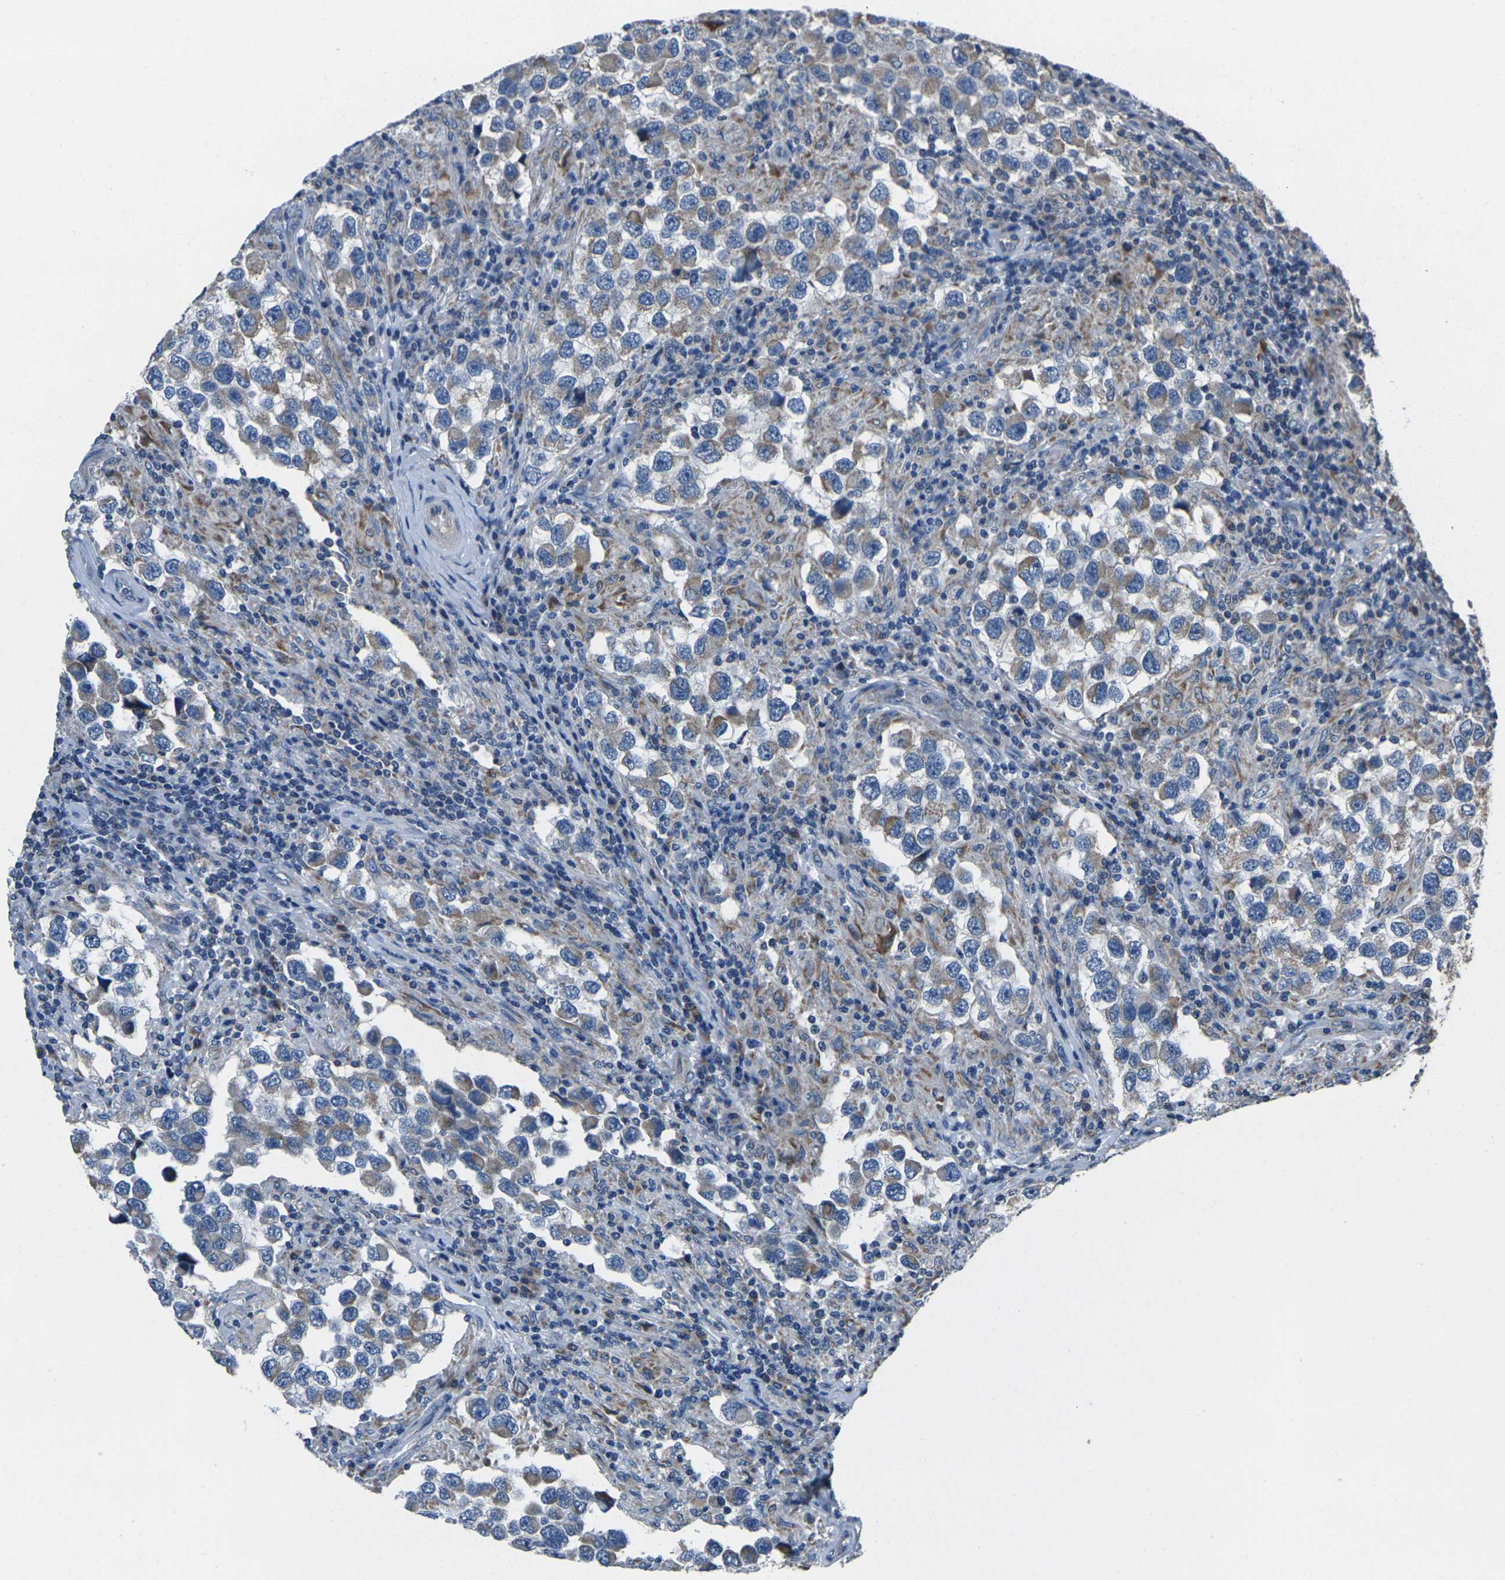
{"staining": {"intensity": "moderate", "quantity": ">75%", "location": "cytoplasmic/membranous"}, "tissue": "testis cancer", "cell_type": "Tumor cells", "image_type": "cancer", "snomed": [{"axis": "morphology", "description": "Carcinoma, Embryonal, NOS"}, {"axis": "topography", "description": "Testis"}], "caption": "Tumor cells display moderate cytoplasmic/membranous expression in approximately >75% of cells in testis cancer (embryonal carcinoma). Nuclei are stained in blue.", "gene": "TMEM120B", "patient": {"sex": "male", "age": 21}}